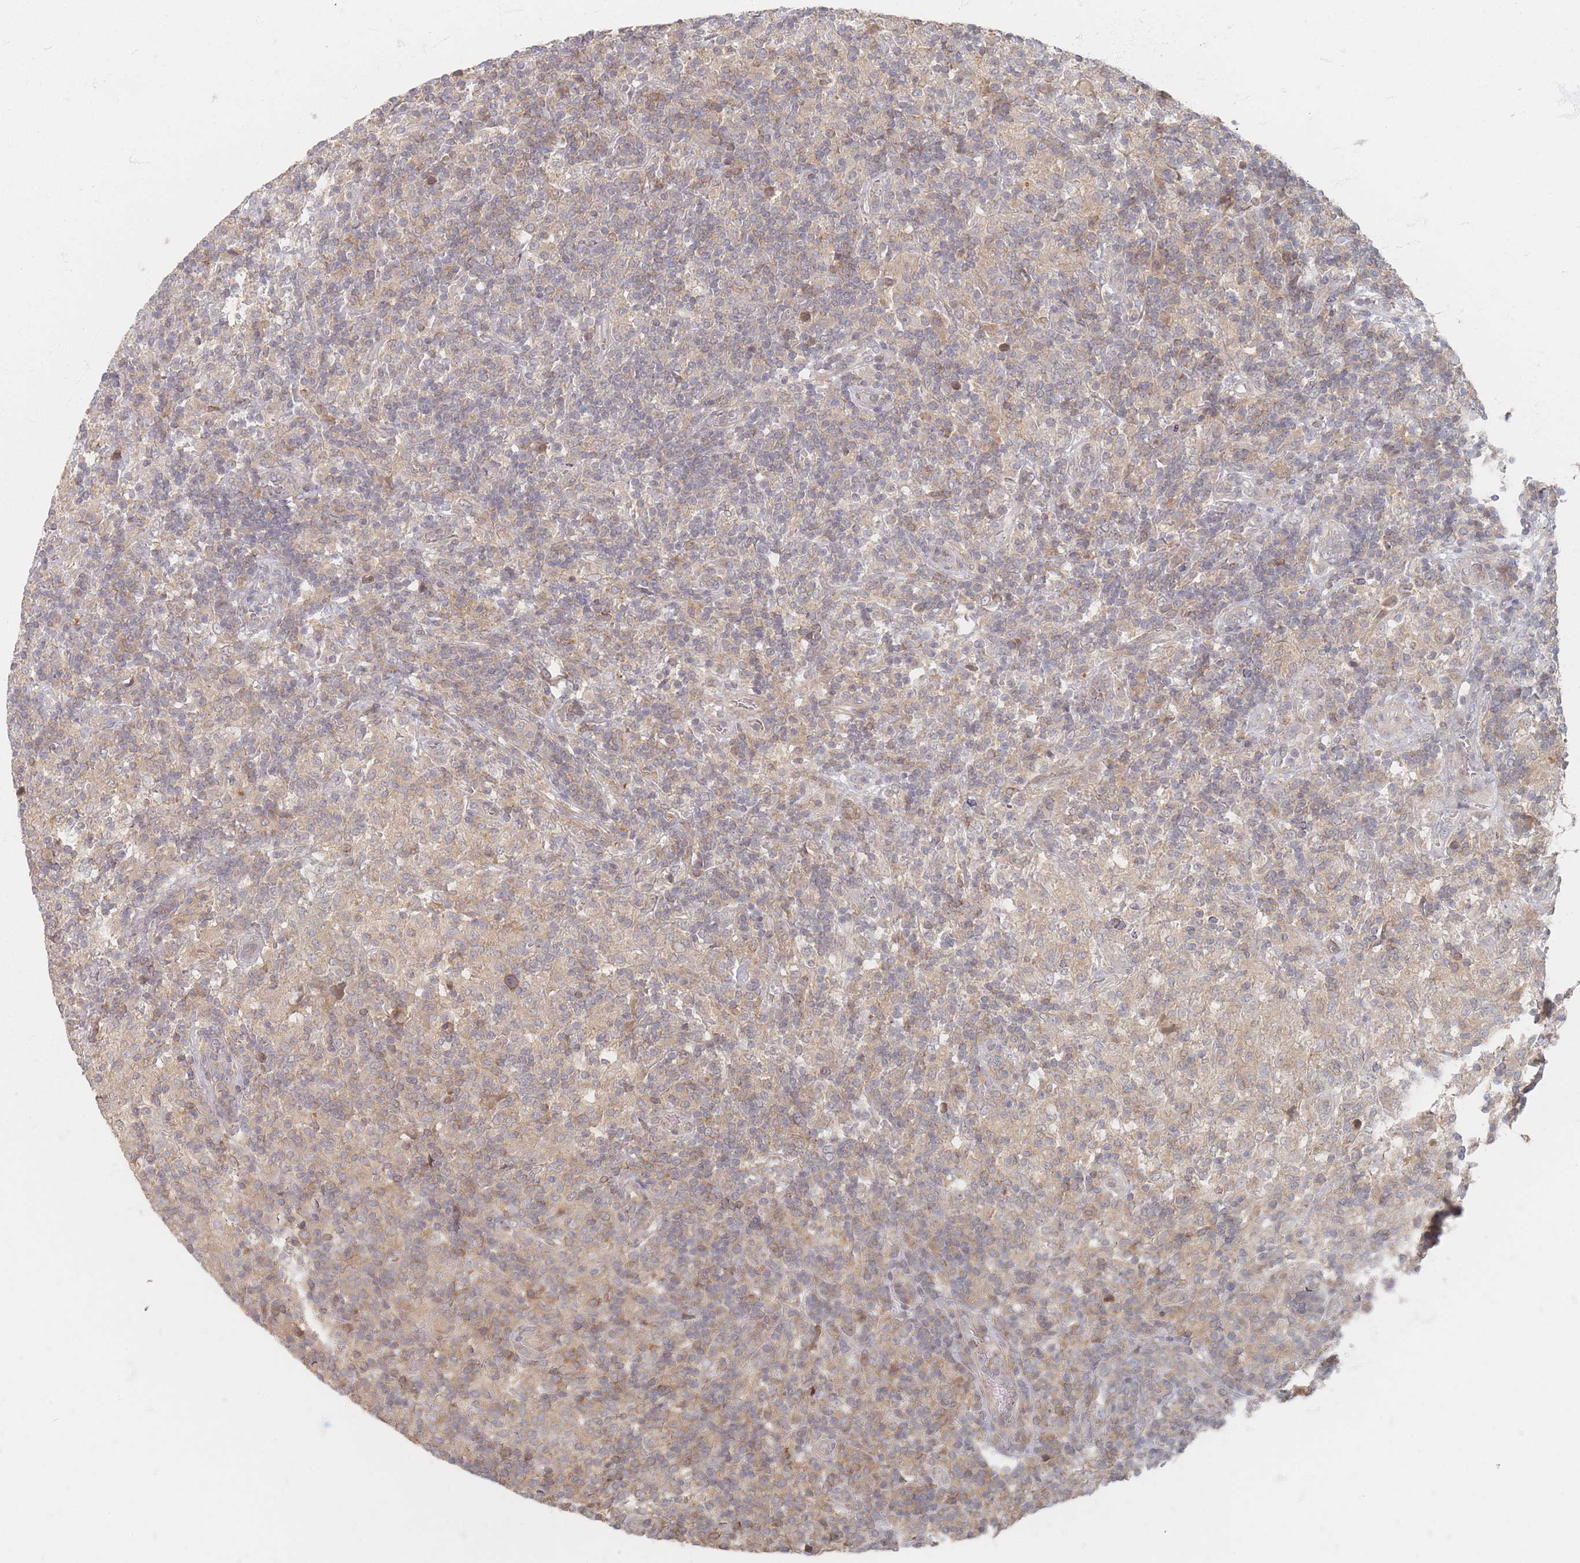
{"staining": {"intensity": "moderate", "quantity": "<25%", "location": "cytoplasmic/membranous"}, "tissue": "lymphoma", "cell_type": "Tumor cells", "image_type": "cancer", "snomed": [{"axis": "morphology", "description": "Hodgkin's disease, NOS"}, {"axis": "topography", "description": "Lymph node"}], "caption": "Brown immunohistochemical staining in human lymphoma displays moderate cytoplasmic/membranous expression in about <25% of tumor cells.", "gene": "GLE1", "patient": {"sex": "male", "age": 70}}